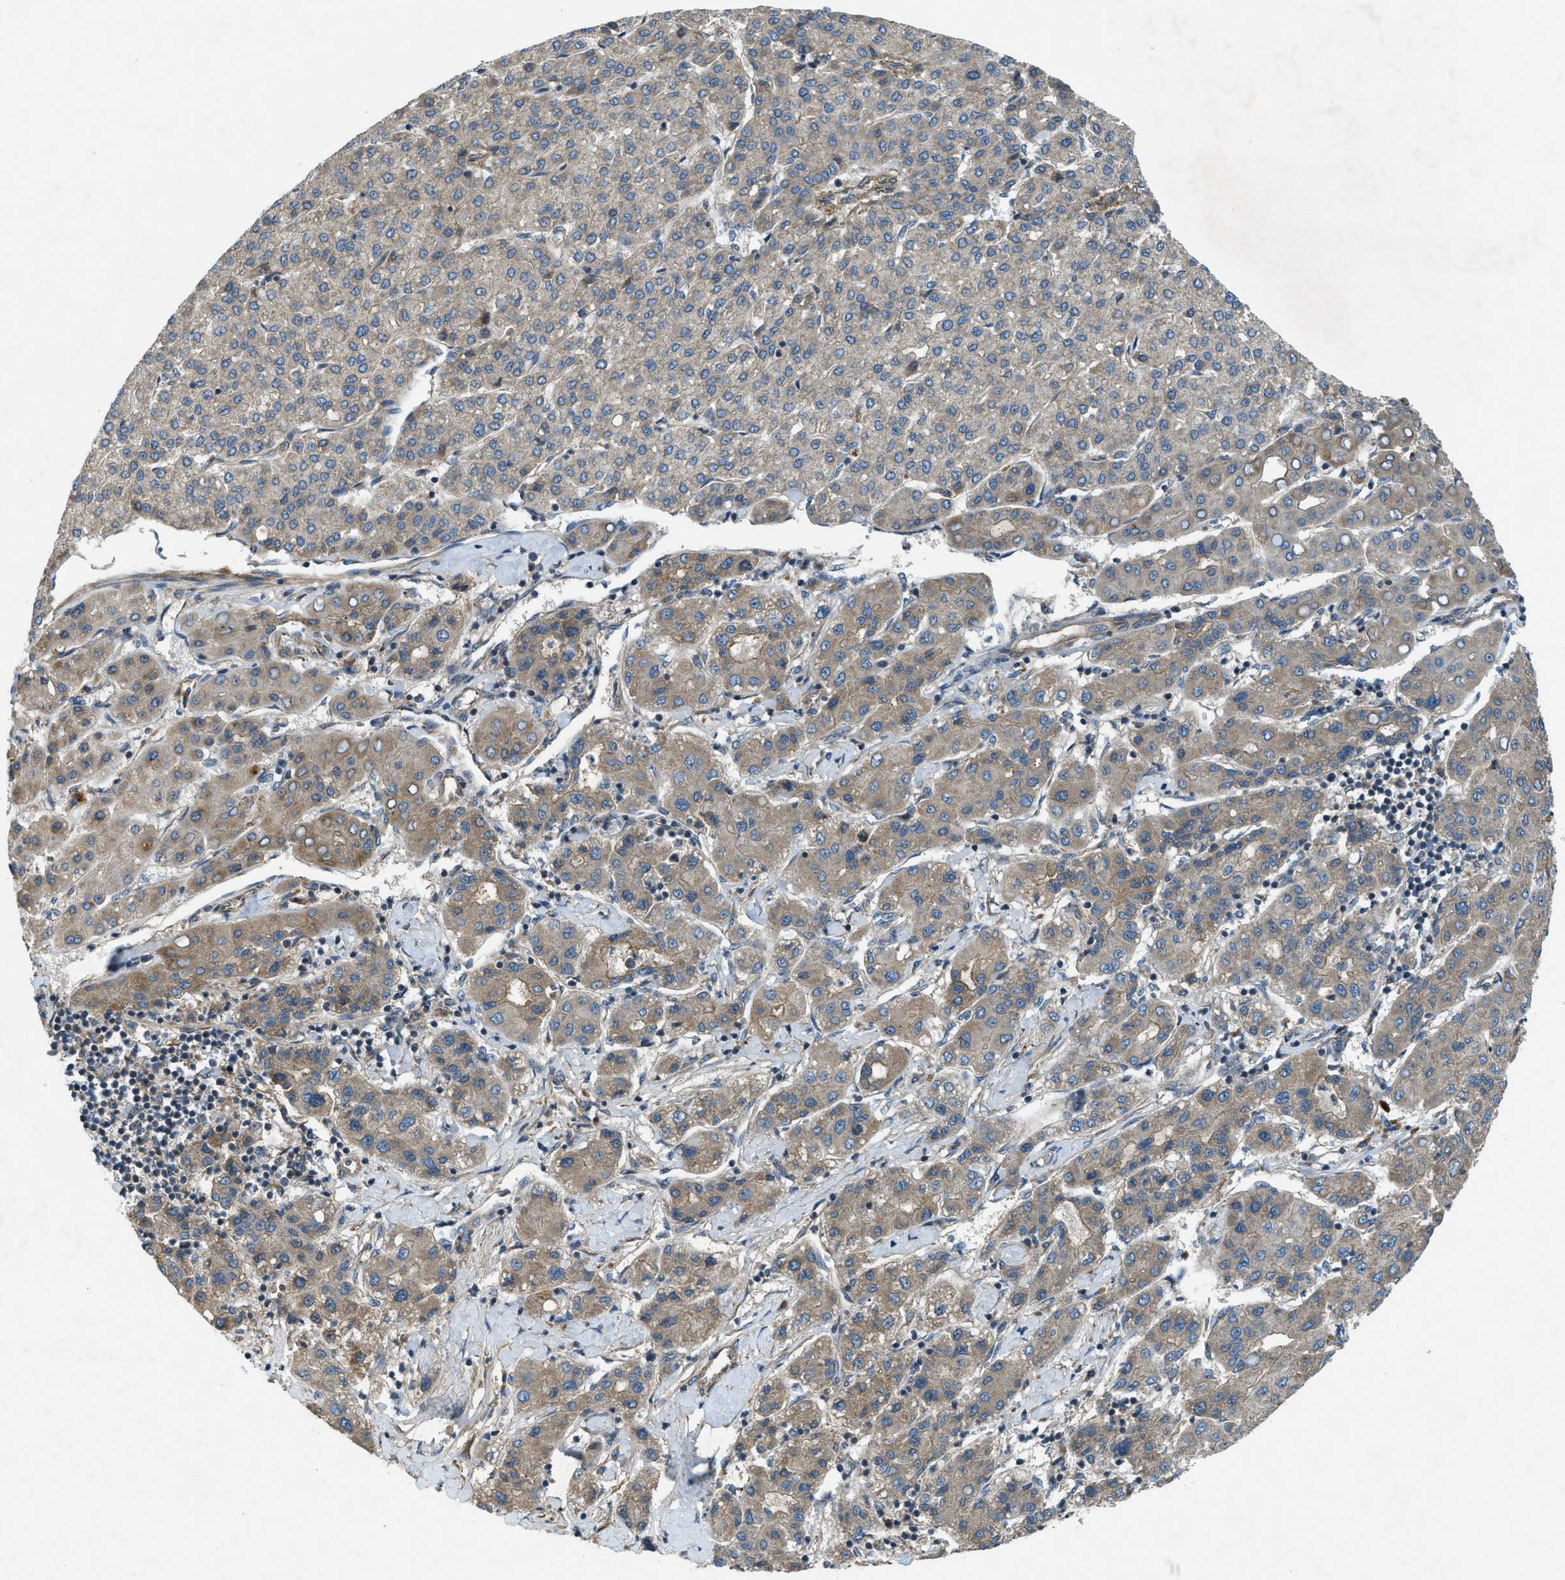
{"staining": {"intensity": "weak", "quantity": ">75%", "location": "cytoplasmic/membranous"}, "tissue": "liver cancer", "cell_type": "Tumor cells", "image_type": "cancer", "snomed": [{"axis": "morphology", "description": "Carcinoma, Hepatocellular, NOS"}, {"axis": "topography", "description": "Liver"}], "caption": "Weak cytoplasmic/membranous expression is identified in approximately >75% of tumor cells in liver cancer. Ihc stains the protein of interest in brown and the nuclei are stained blue.", "gene": "VEZT", "patient": {"sex": "male", "age": 65}}